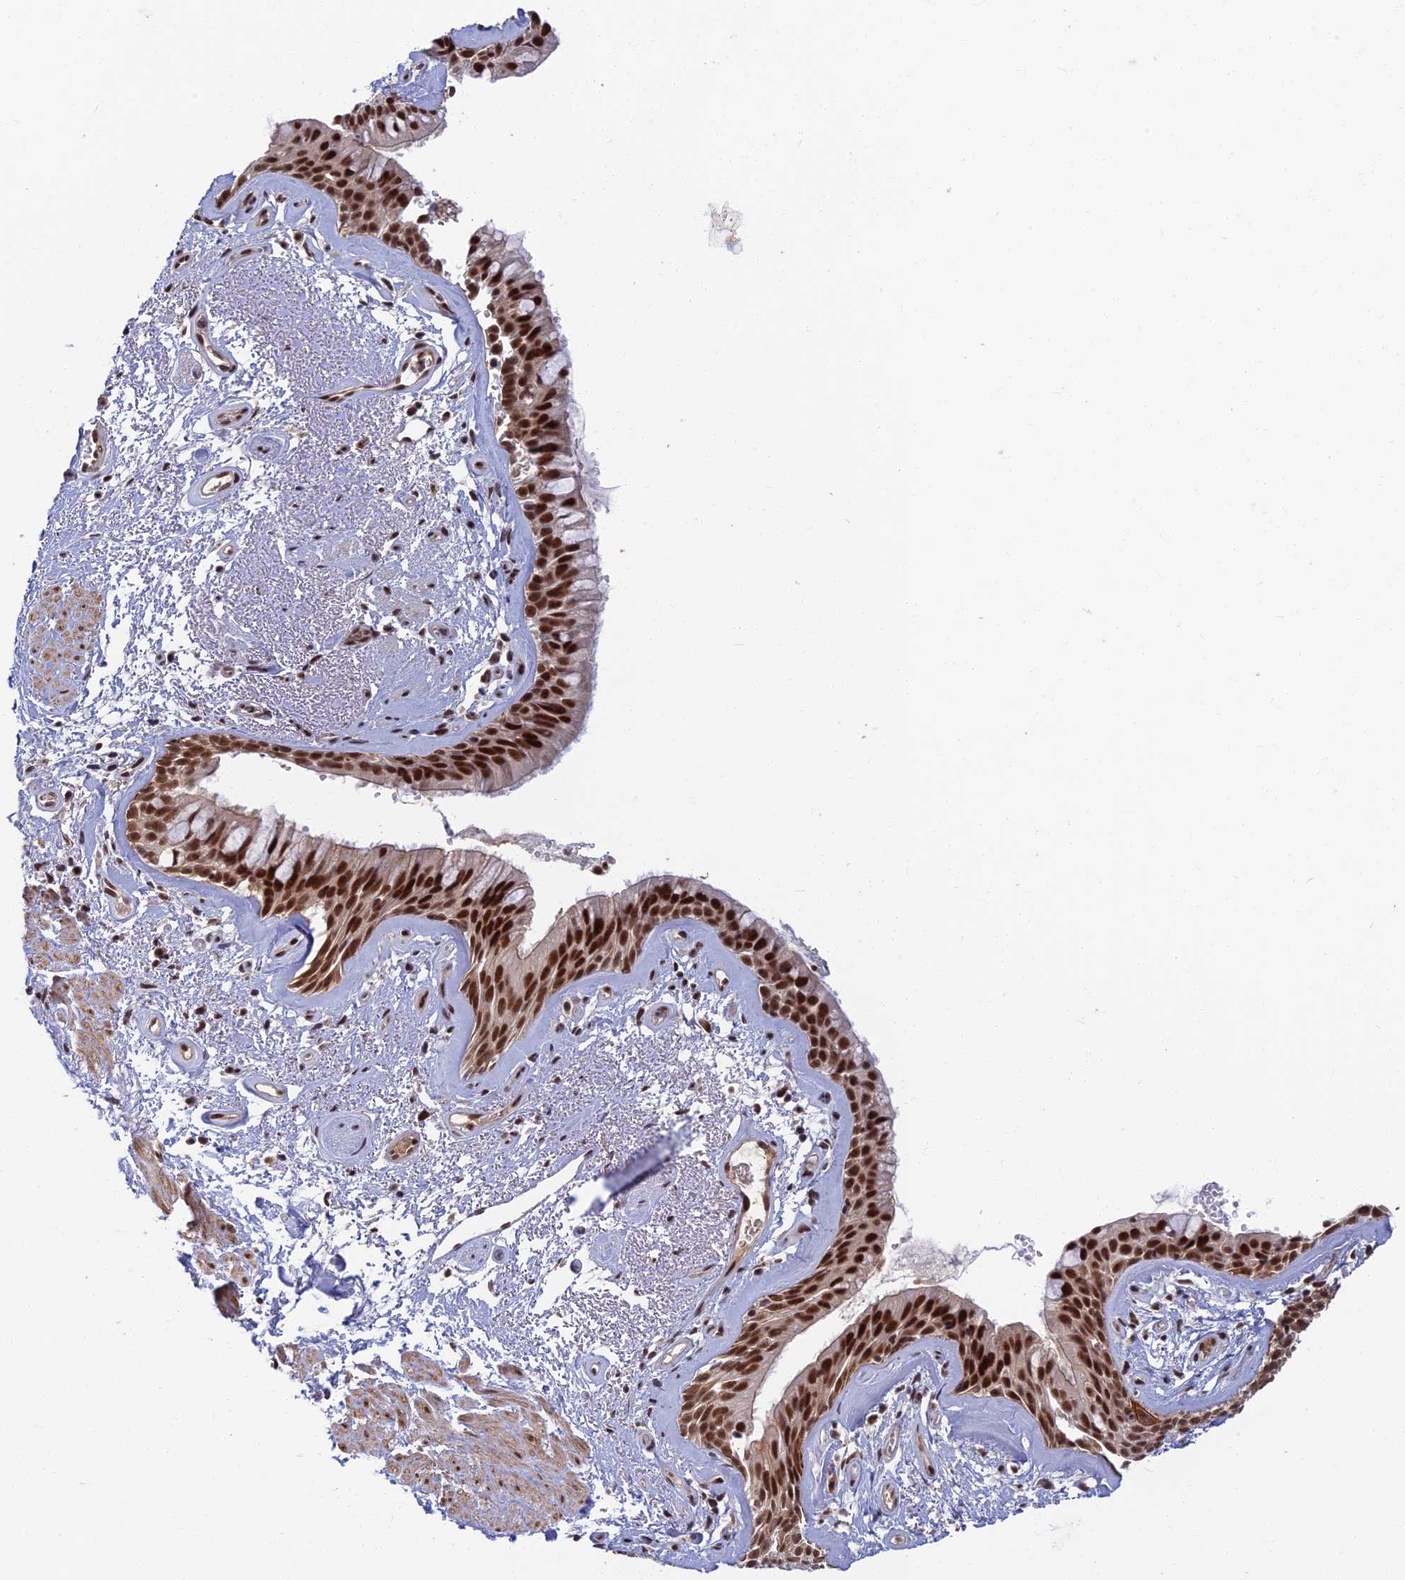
{"staining": {"intensity": "strong", "quantity": ">75%", "location": "cytoplasmic/membranous,nuclear"}, "tissue": "bronchus", "cell_type": "Respiratory epithelial cells", "image_type": "normal", "snomed": [{"axis": "morphology", "description": "Normal tissue, NOS"}, {"axis": "topography", "description": "Cartilage tissue"}, {"axis": "topography", "description": "Bronchus"}], "caption": "High-magnification brightfield microscopy of benign bronchus stained with DAB (brown) and counterstained with hematoxylin (blue). respiratory epithelial cells exhibit strong cytoplasmic/membranous,nuclear staining is appreciated in approximately>75% of cells.", "gene": "TCEA2", "patient": {"sex": "female", "age": 66}}